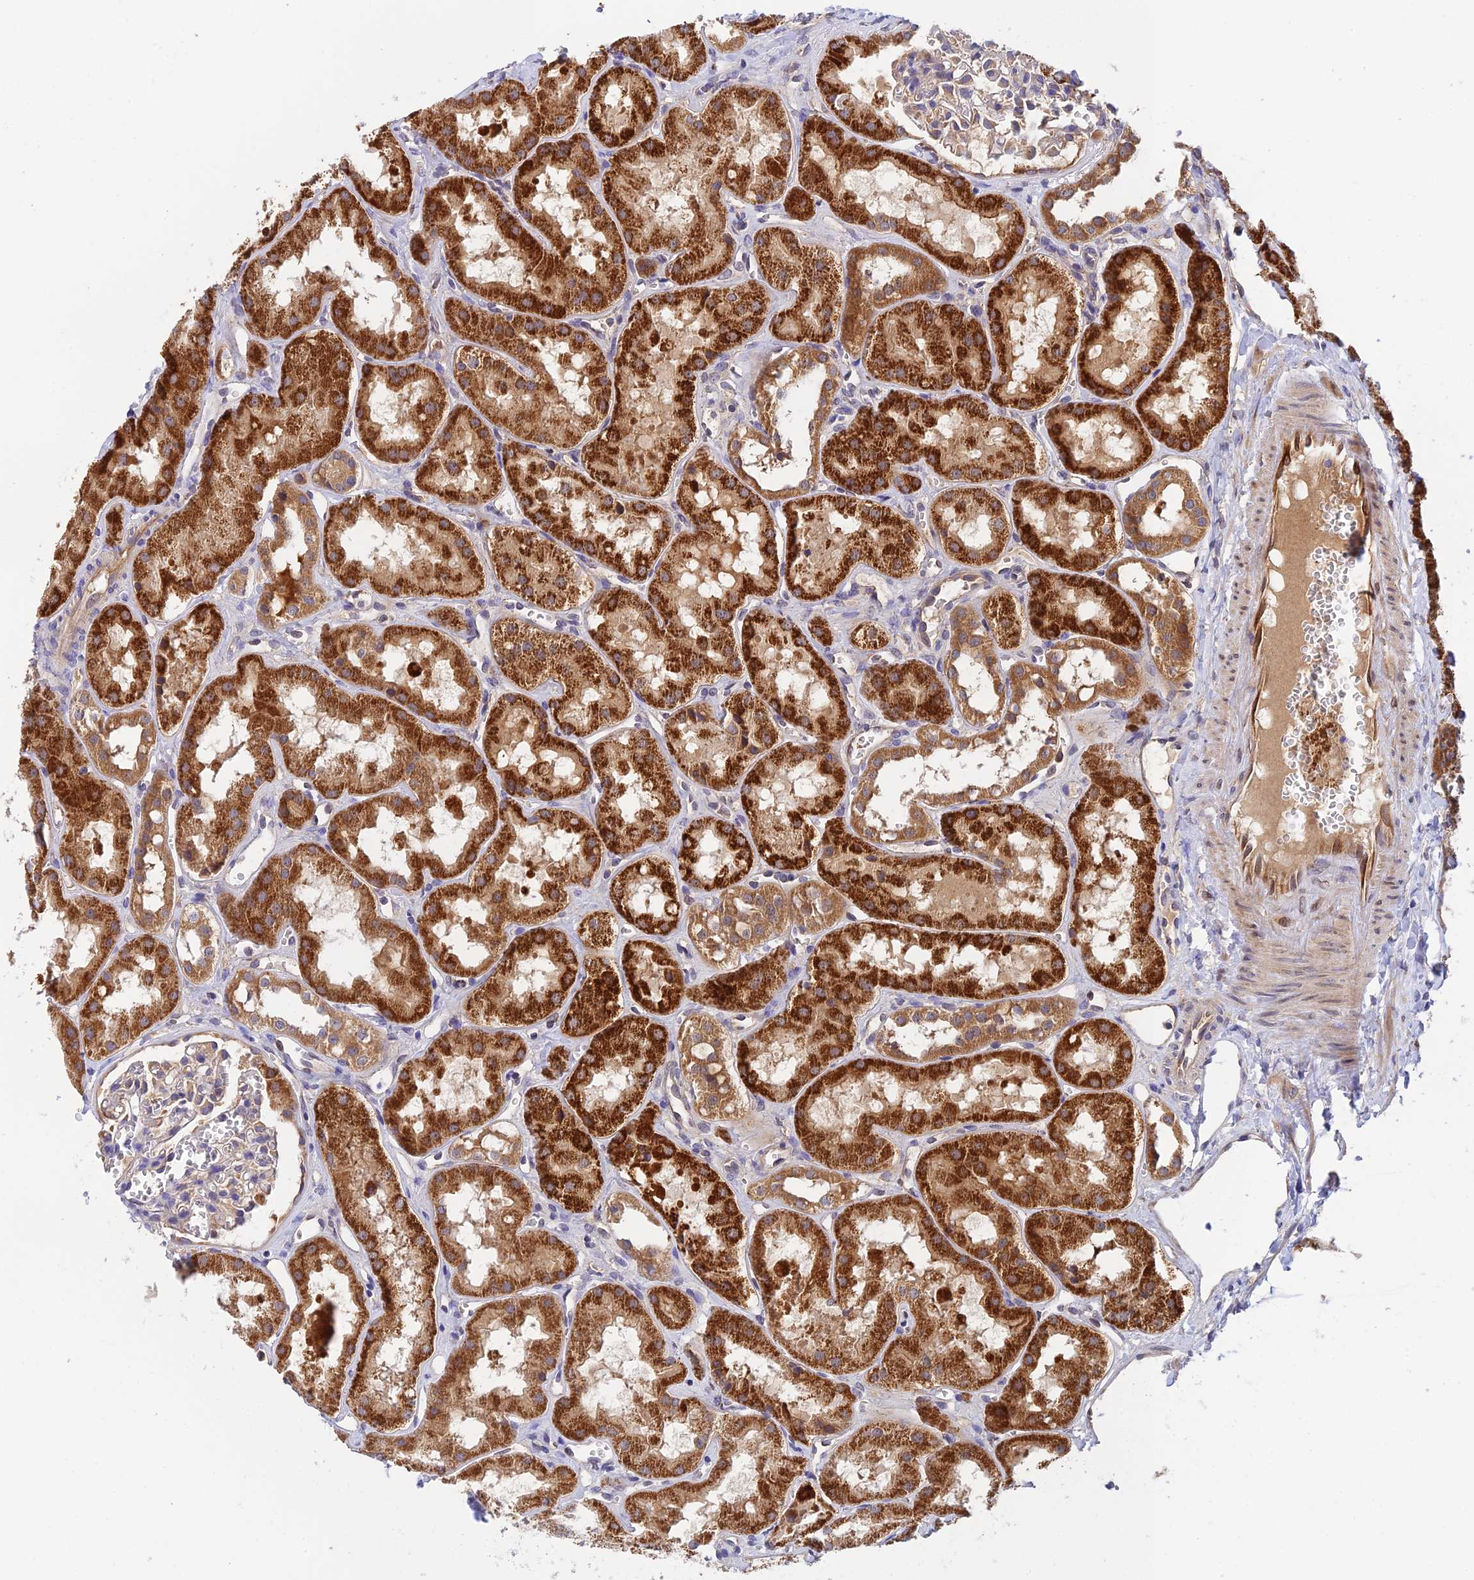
{"staining": {"intensity": "negative", "quantity": "none", "location": "none"}, "tissue": "kidney", "cell_type": "Cells in glomeruli", "image_type": "normal", "snomed": [{"axis": "morphology", "description": "Normal tissue, NOS"}, {"axis": "topography", "description": "Kidney"}], "caption": "IHC of unremarkable kidney reveals no positivity in cells in glomeruli.", "gene": "RANBP6", "patient": {"sex": "male", "age": 16}}